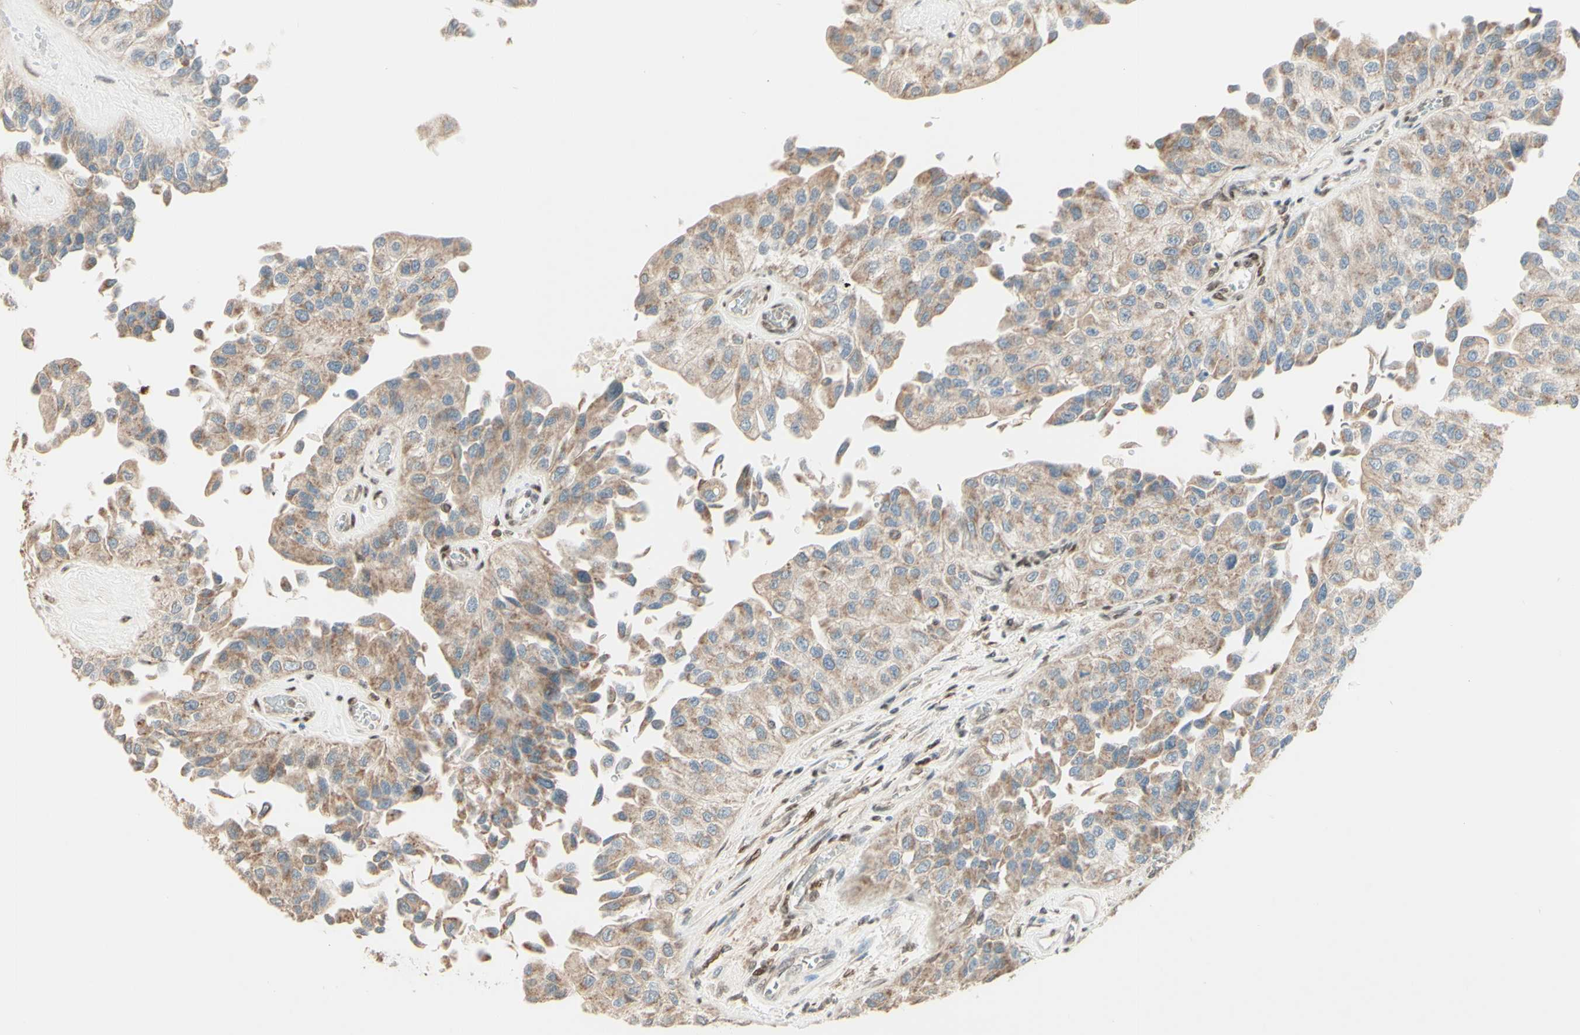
{"staining": {"intensity": "weak", "quantity": ">75%", "location": "cytoplasmic/membranous"}, "tissue": "urothelial cancer", "cell_type": "Tumor cells", "image_type": "cancer", "snomed": [{"axis": "morphology", "description": "Urothelial carcinoma, High grade"}, {"axis": "topography", "description": "Kidney"}, {"axis": "topography", "description": "Urinary bladder"}], "caption": "Protein expression analysis of urothelial cancer shows weak cytoplasmic/membranous staining in approximately >75% of tumor cells.", "gene": "NR3C1", "patient": {"sex": "male", "age": 77}}